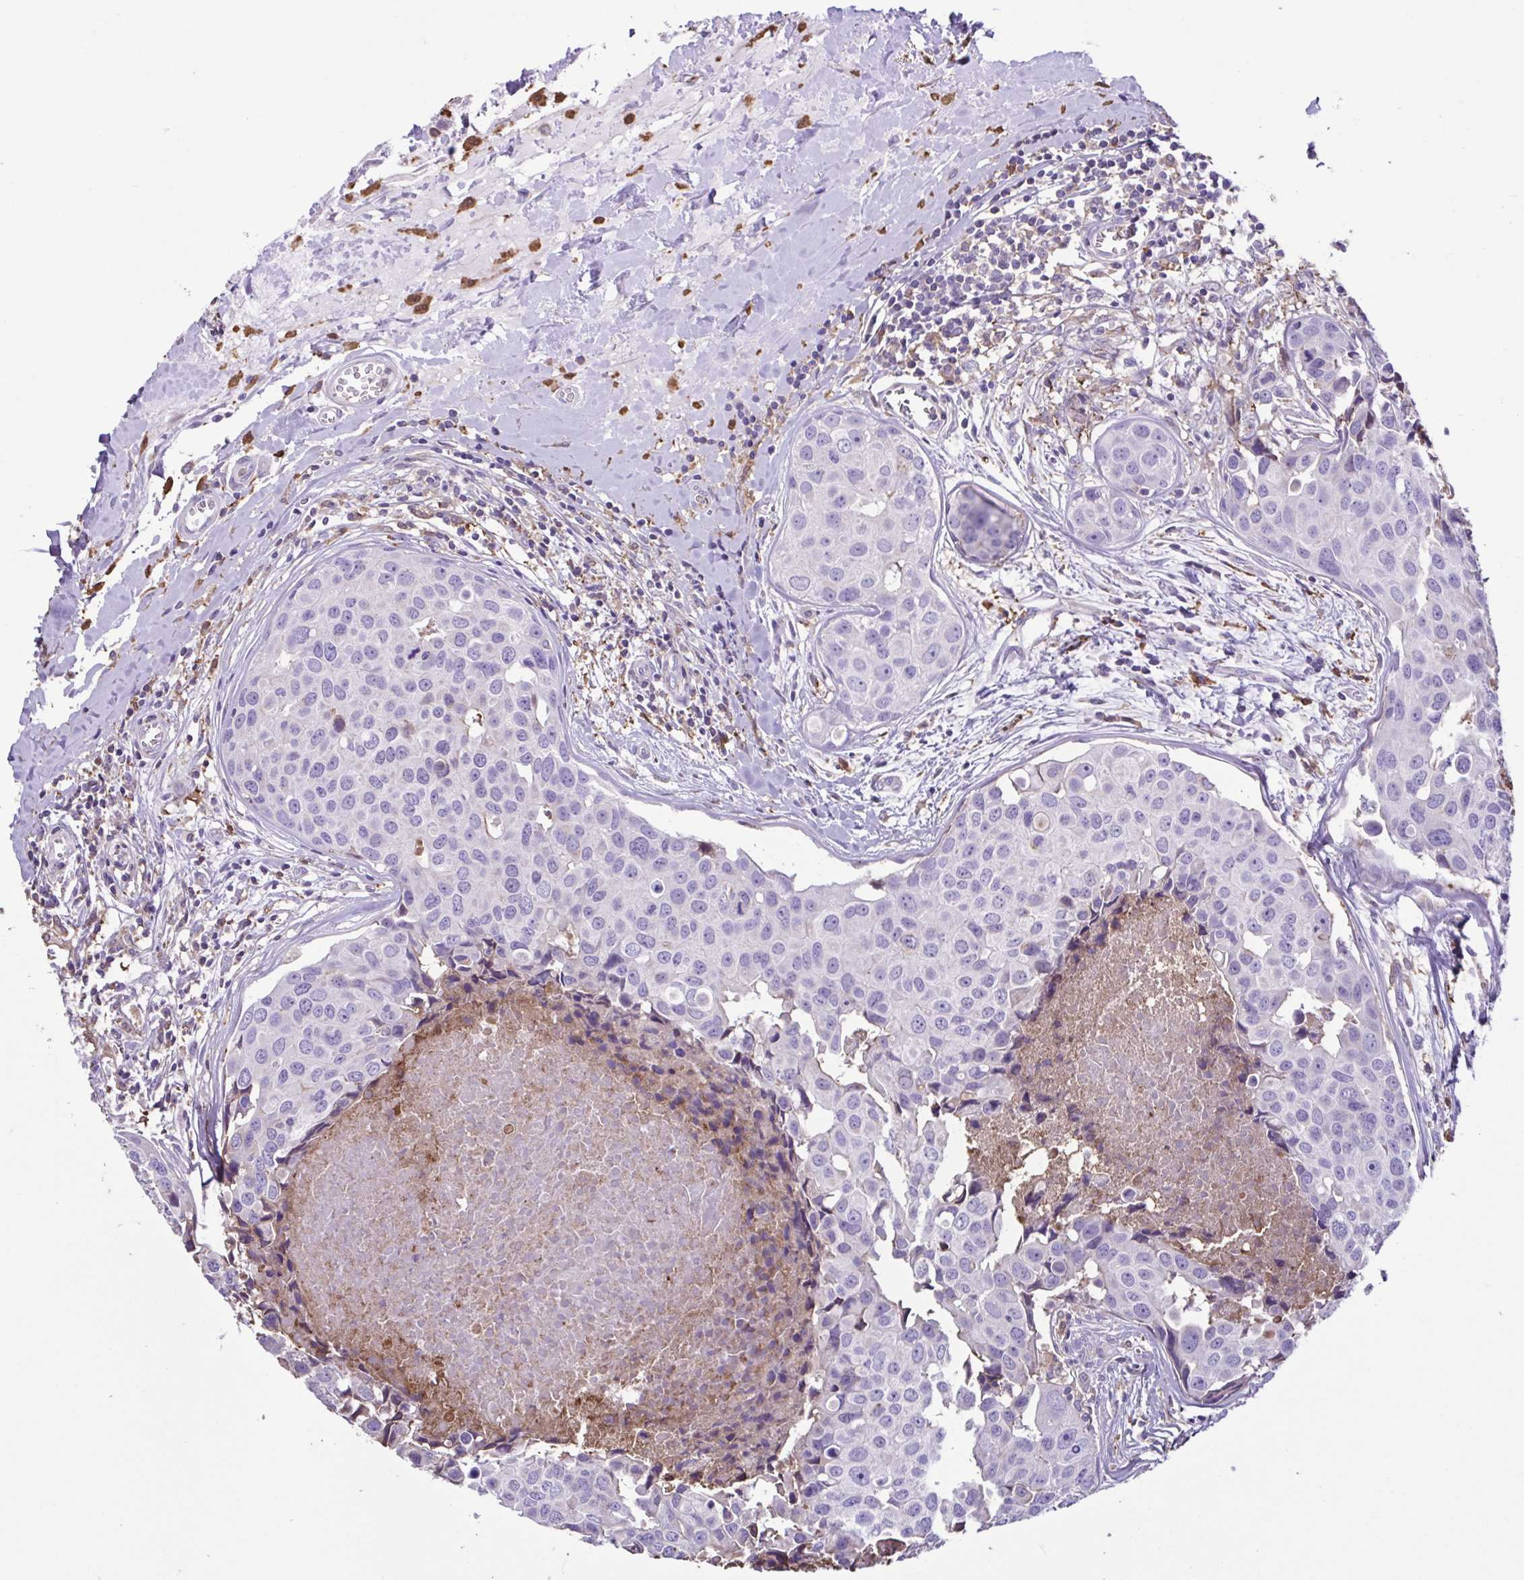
{"staining": {"intensity": "negative", "quantity": "none", "location": "none"}, "tissue": "breast cancer", "cell_type": "Tumor cells", "image_type": "cancer", "snomed": [{"axis": "morphology", "description": "Duct carcinoma"}, {"axis": "topography", "description": "Breast"}], "caption": "High power microscopy histopathology image of an immunohistochemistry (IHC) histopathology image of breast invasive ductal carcinoma, revealing no significant positivity in tumor cells.", "gene": "ANXA10", "patient": {"sex": "female", "age": 24}}